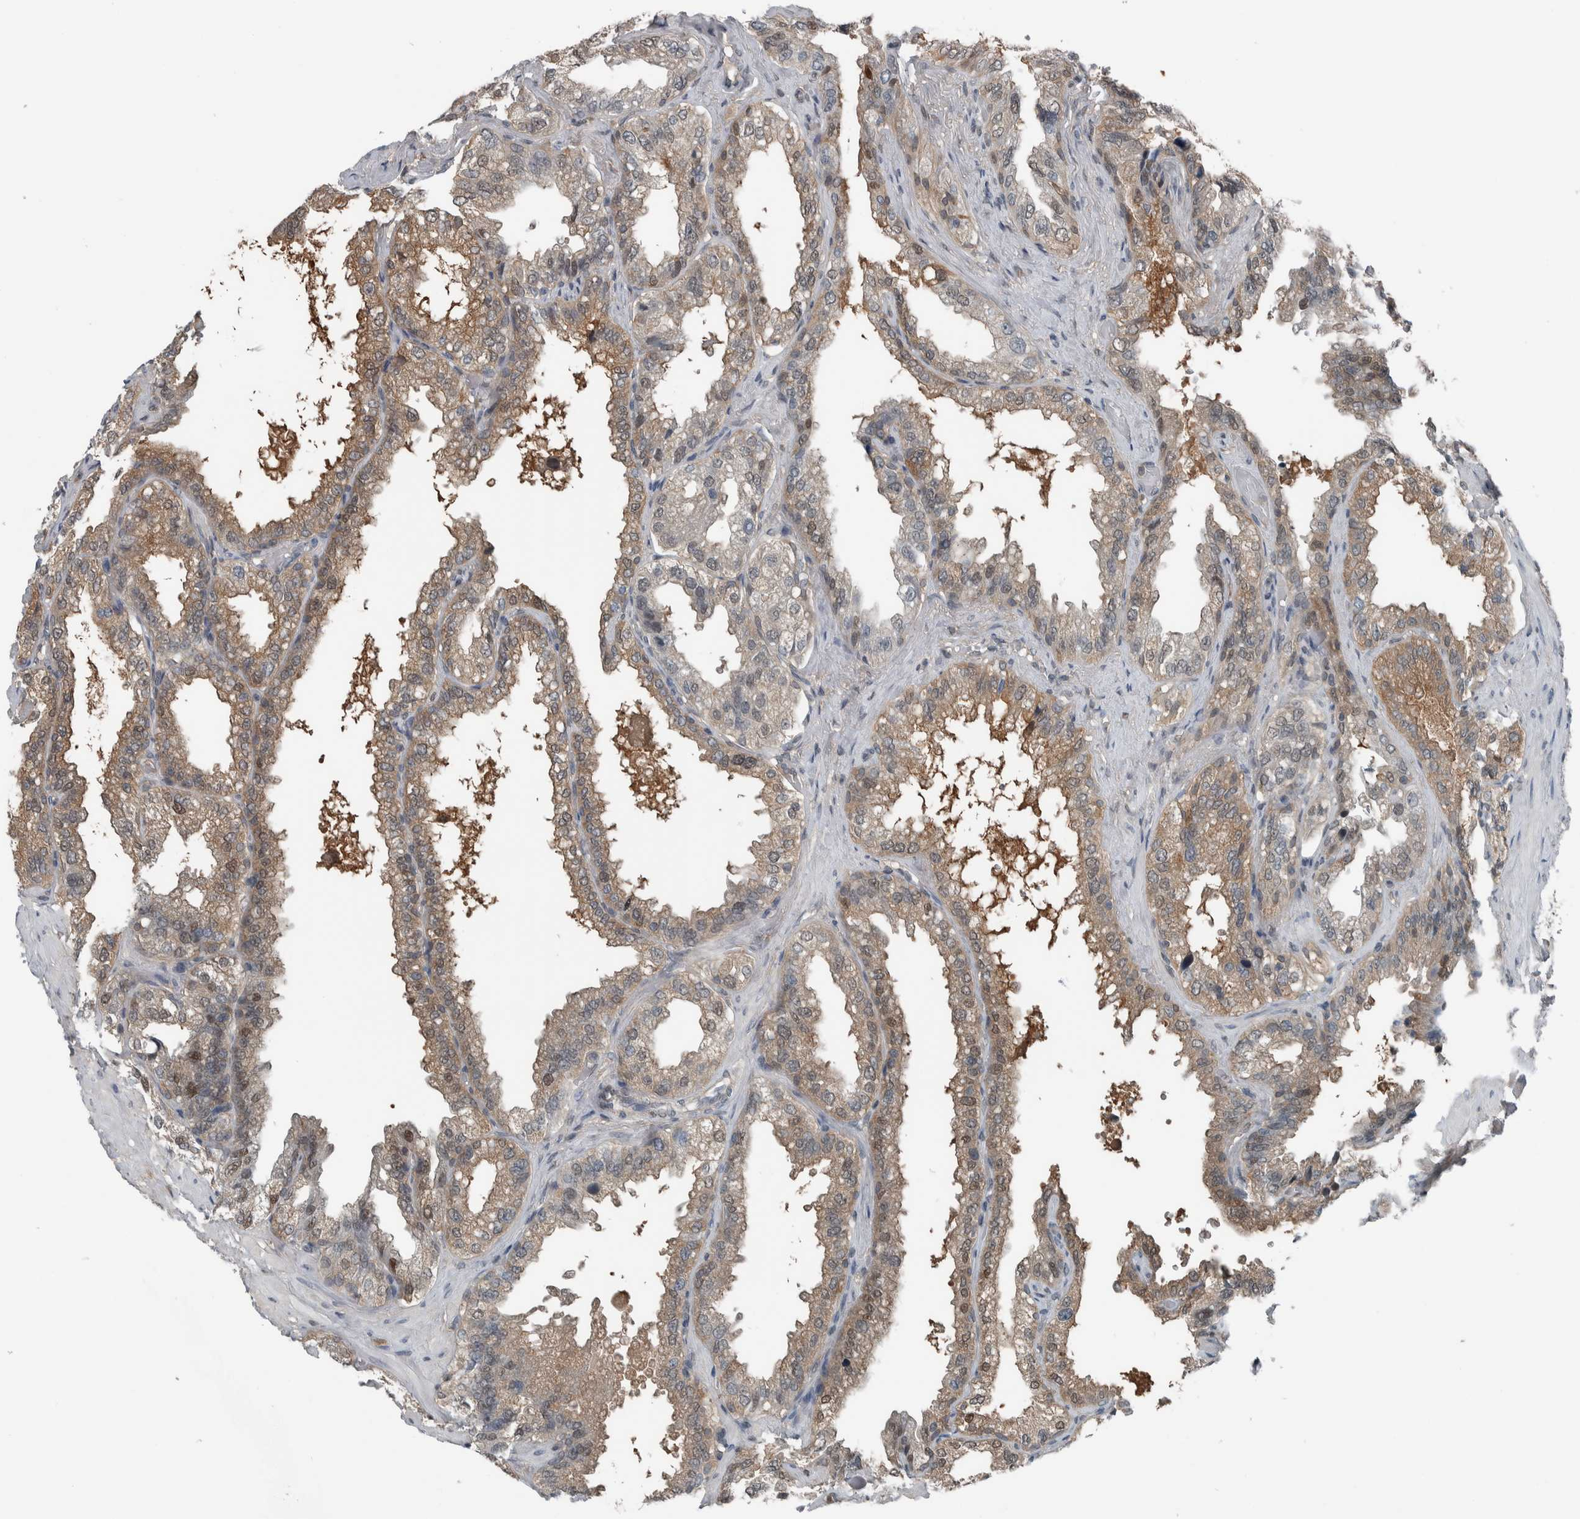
{"staining": {"intensity": "weak", "quantity": ">75%", "location": "cytoplasmic/membranous,nuclear"}, "tissue": "seminal vesicle", "cell_type": "Glandular cells", "image_type": "normal", "snomed": [{"axis": "morphology", "description": "Normal tissue, NOS"}, {"axis": "topography", "description": "Seminal veicle"}], "caption": "Immunohistochemical staining of benign seminal vesicle shows low levels of weak cytoplasmic/membranous,nuclear positivity in about >75% of glandular cells.", "gene": "ALAD", "patient": {"sex": "male", "age": 68}}